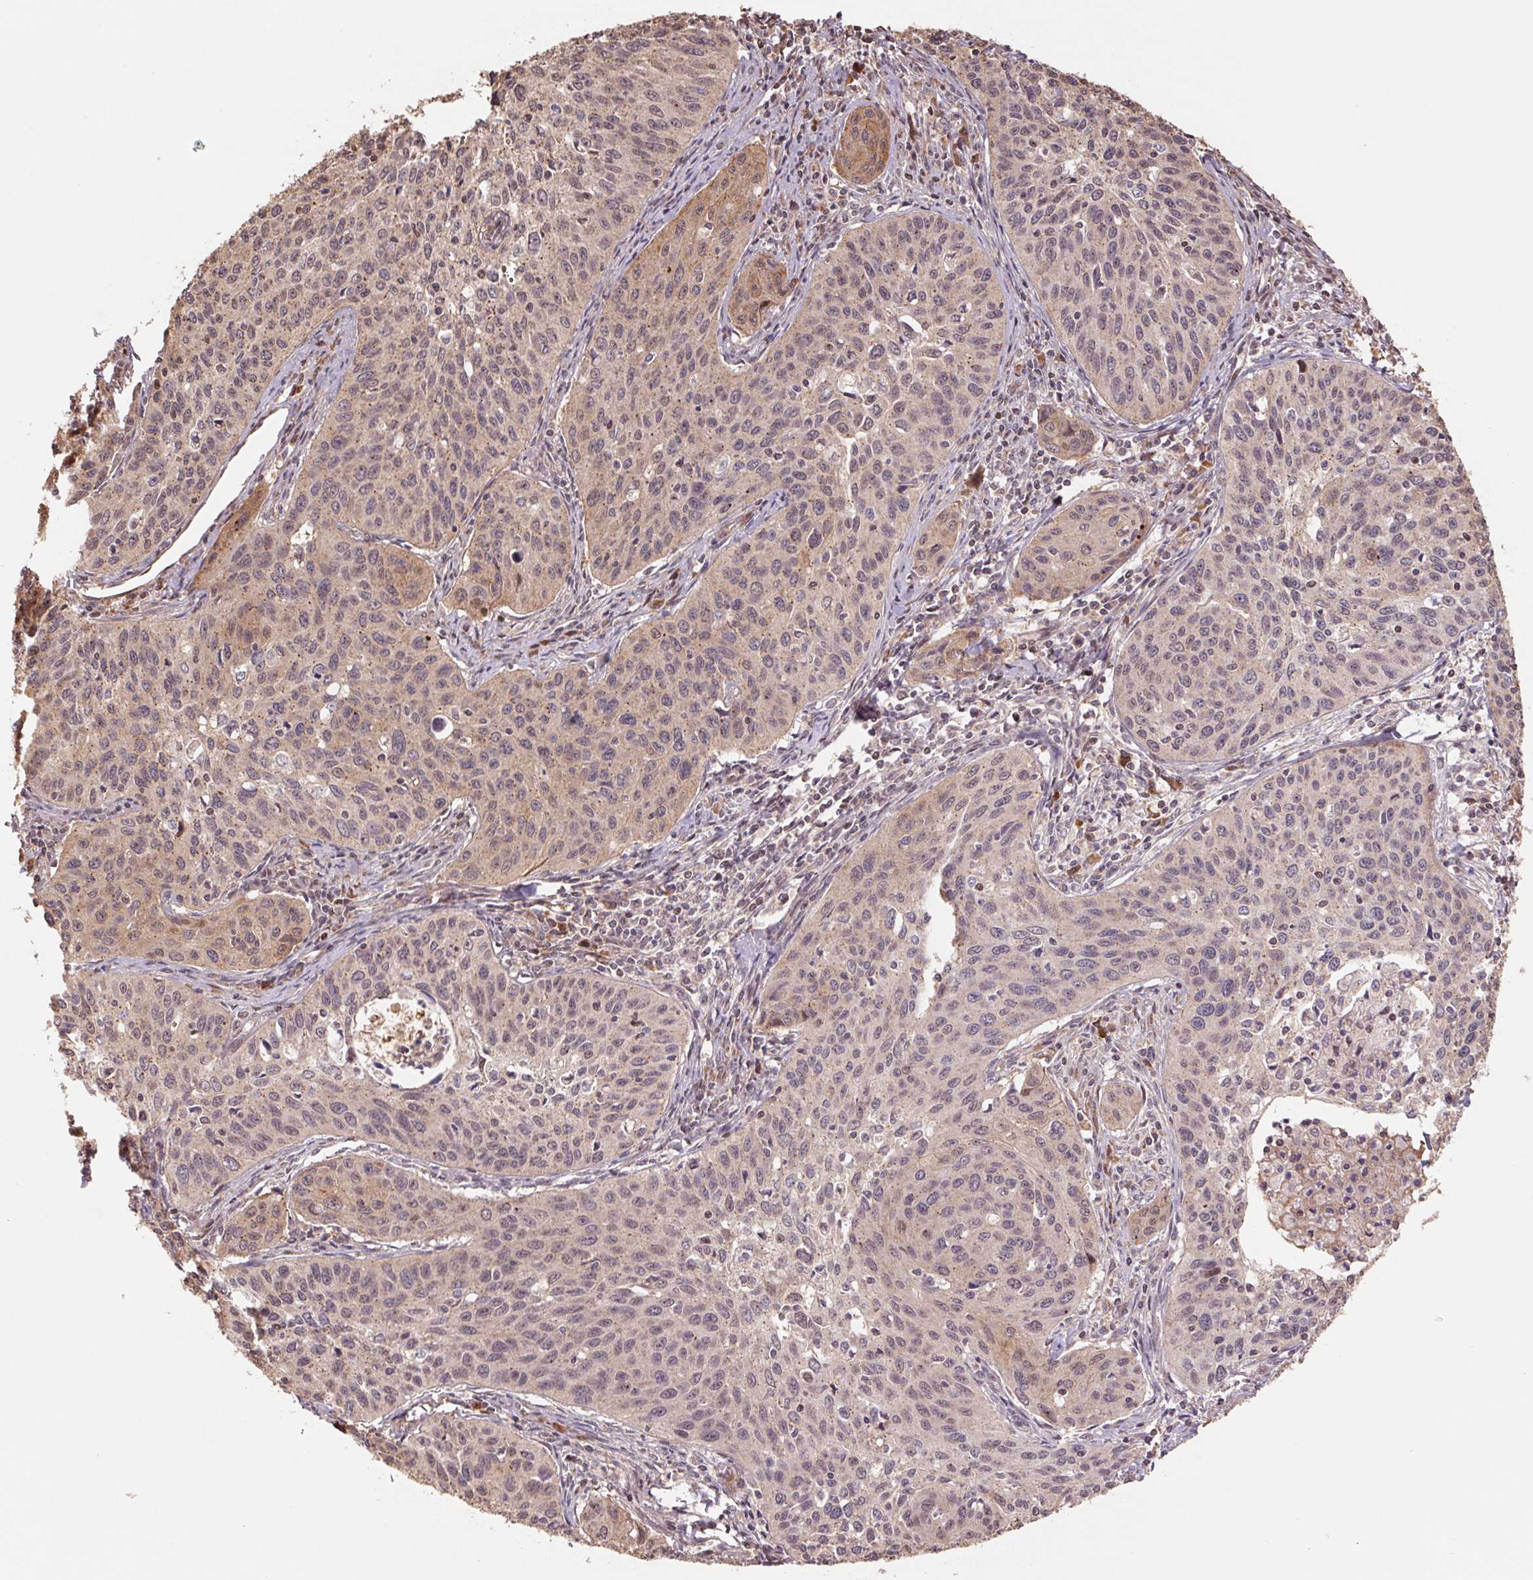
{"staining": {"intensity": "weak", "quantity": "25%-75%", "location": "cytoplasmic/membranous,nuclear"}, "tissue": "cervical cancer", "cell_type": "Tumor cells", "image_type": "cancer", "snomed": [{"axis": "morphology", "description": "Squamous cell carcinoma, NOS"}, {"axis": "topography", "description": "Cervix"}], "caption": "Cervical squamous cell carcinoma stained with a protein marker exhibits weak staining in tumor cells.", "gene": "PDHA1", "patient": {"sex": "female", "age": 31}}